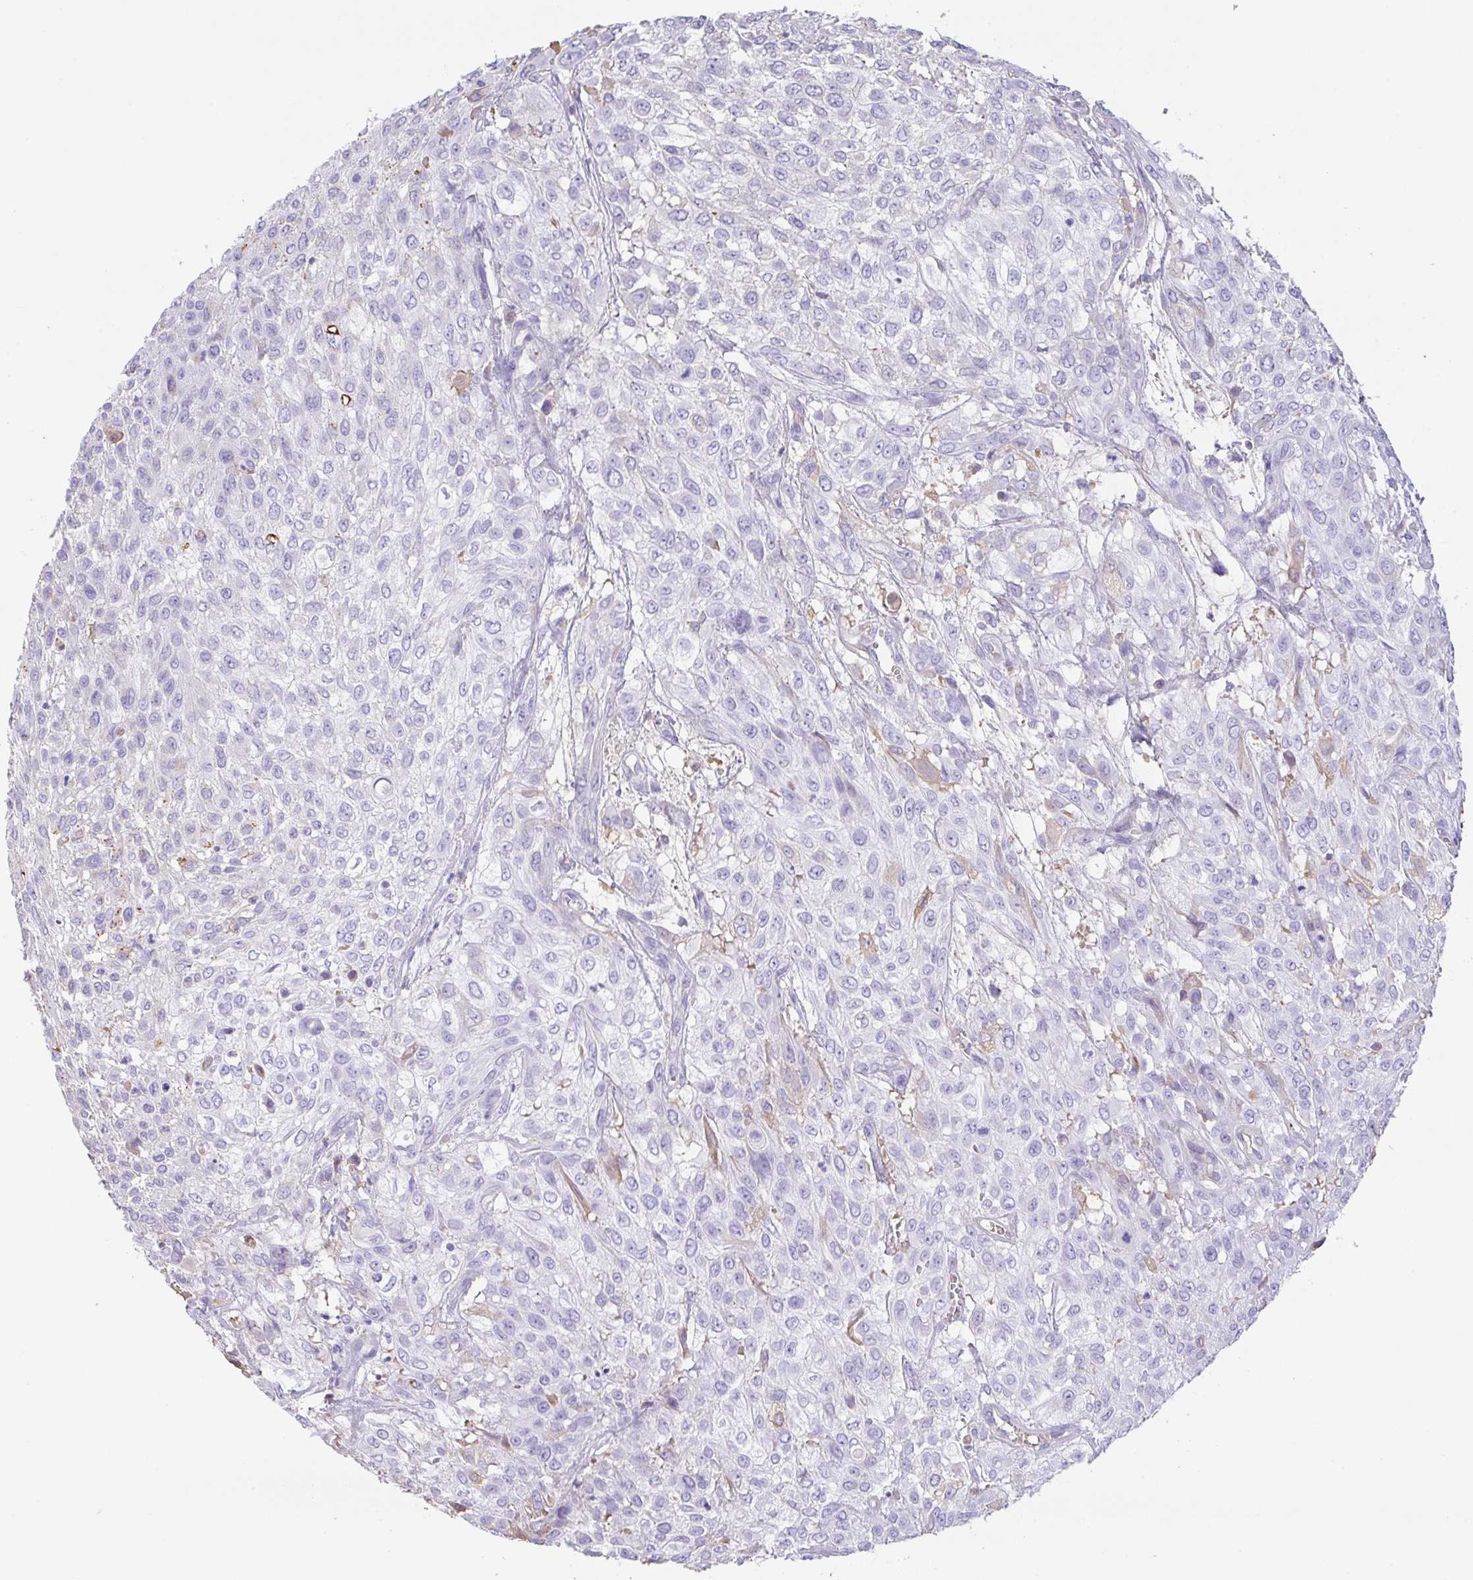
{"staining": {"intensity": "negative", "quantity": "none", "location": "none"}, "tissue": "urothelial cancer", "cell_type": "Tumor cells", "image_type": "cancer", "snomed": [{"axis": "morphology", "description": "Urothelial carcinoma, High grade"}, {"axis": "topography", "description": "Urinary bladder"}], "caption": "There is no significant staining in tumor cells of urothelial cancer.", "gene": "HOXC12", "patient": {"sex": "male", "age": 57}}